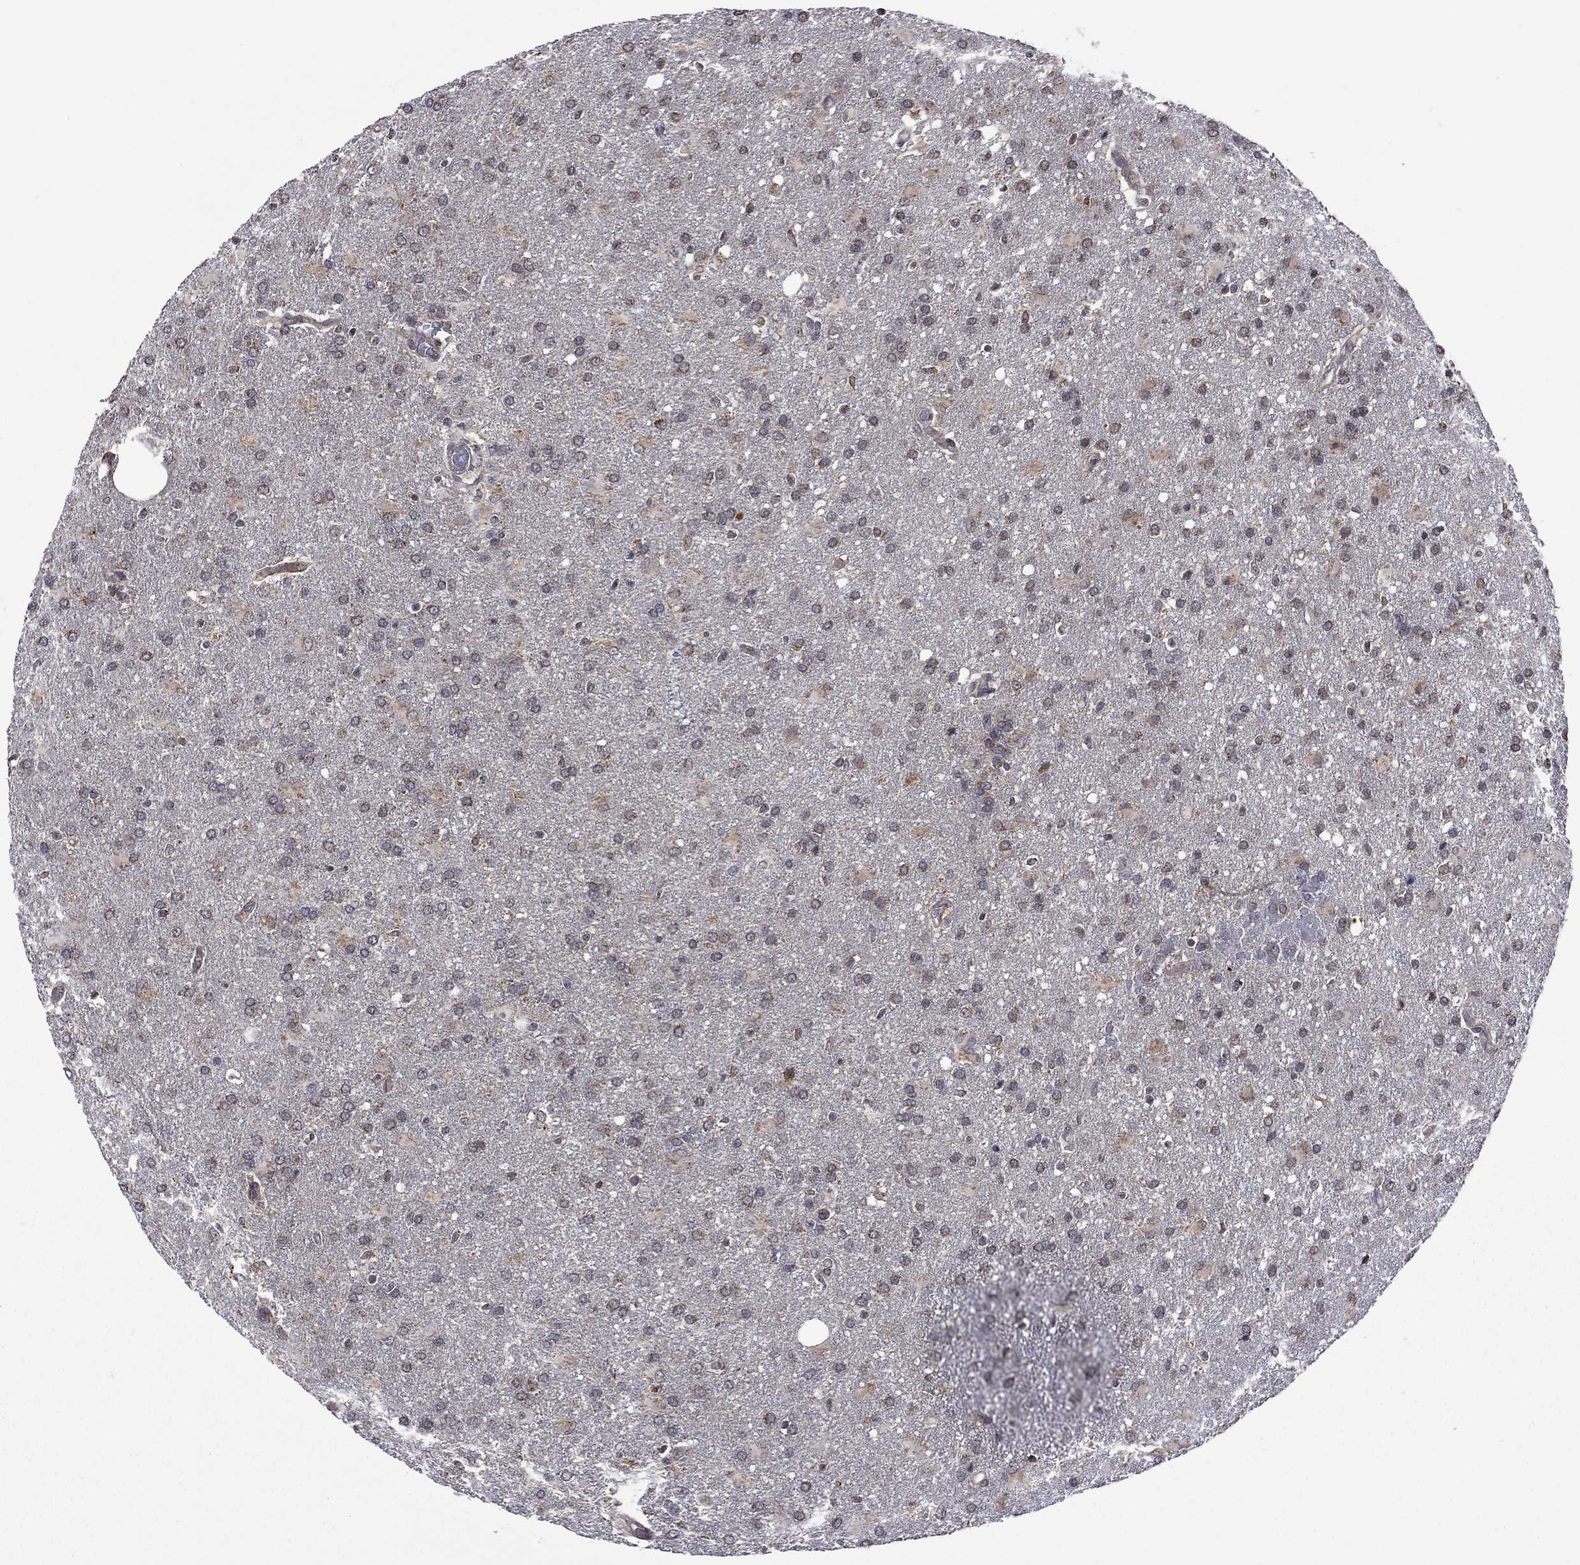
{"staining": {"intensity": "moderate", "quantity": "<25%", "location": "cytoplasmic/membranous"}, "tissue": "glioma", "cell_type": "Tumor cells", "image_type": "cancer", "snomed": [{"axis": "morphology", "description": "Glioma, malignant, High grade"}, {"axis": "topography", "description": "Brain"}], "caption": "Tumor cells exhibit low levels of moderate cytoplasmic/membranous positivity in about <25% of cells in malignant glioma (high-grade).", "gene": "NDUFB1", "patient": {"sex": "male", "age": 68}}